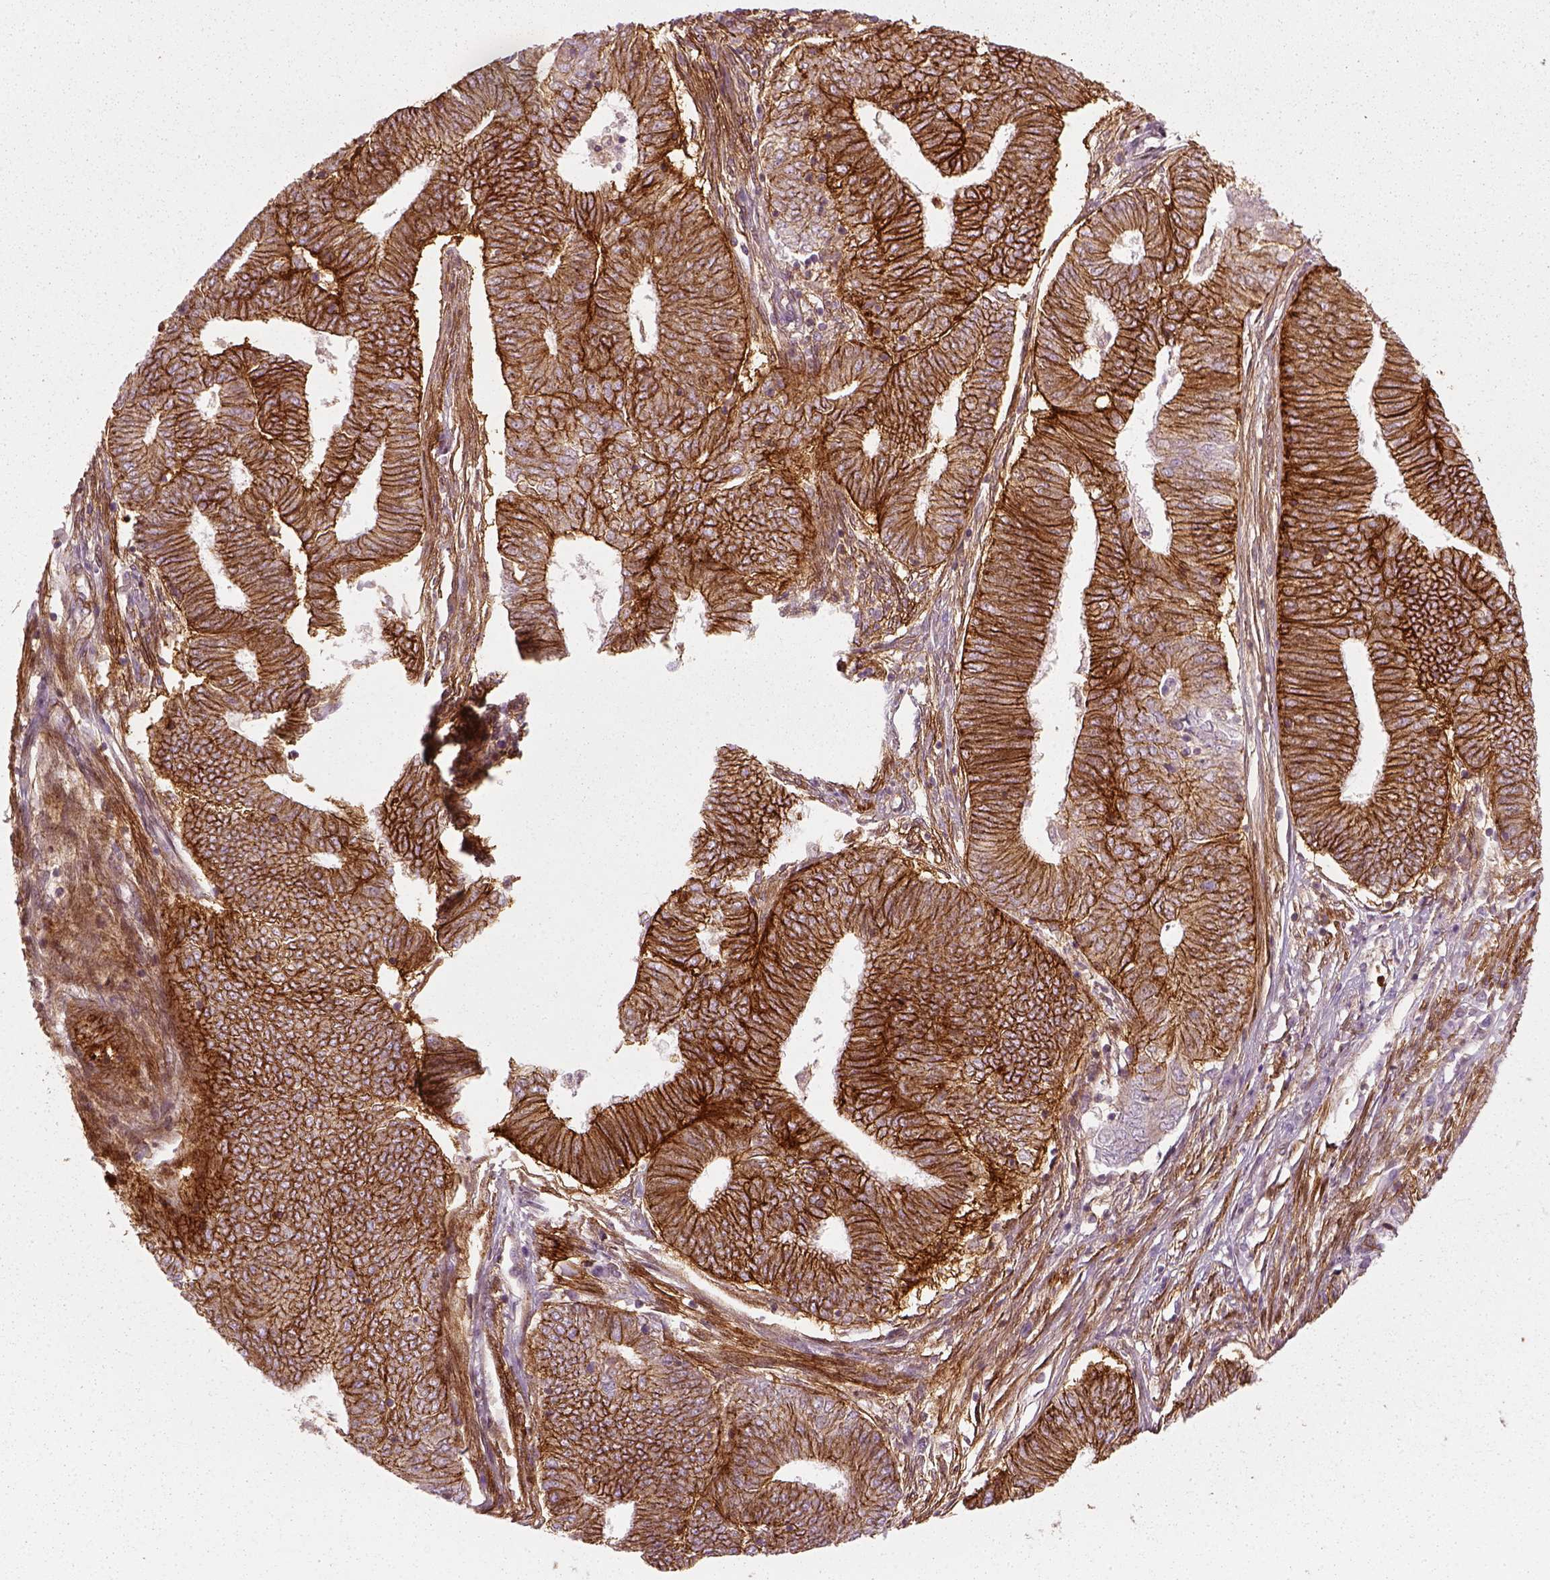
{"staining": {"intensity": "strong", "quantity": ">75%", "location": "cytoplasmic/membranous"}, "tissue": "endometrial cancer", "cell_type": "Tumor cells", "image_type": "cancer", "snomed": [{"axis": "morphology", "description": "Adenocarcinoma, NOS"}, {"axis": "topography", "description": "Endometrium"}], "caption": "A high-resolution photomicrograph shows immunohistochemistry staining of adenocarcinoma (endometrial), which exhibits strong cytoplasmic/membranous positivity in approximately >75% of tumor cells. (DAB IHC with brightfield microscopy, high magnification).", "gene": "NPTN", "patient": {"sex": "female", "age": 62}}